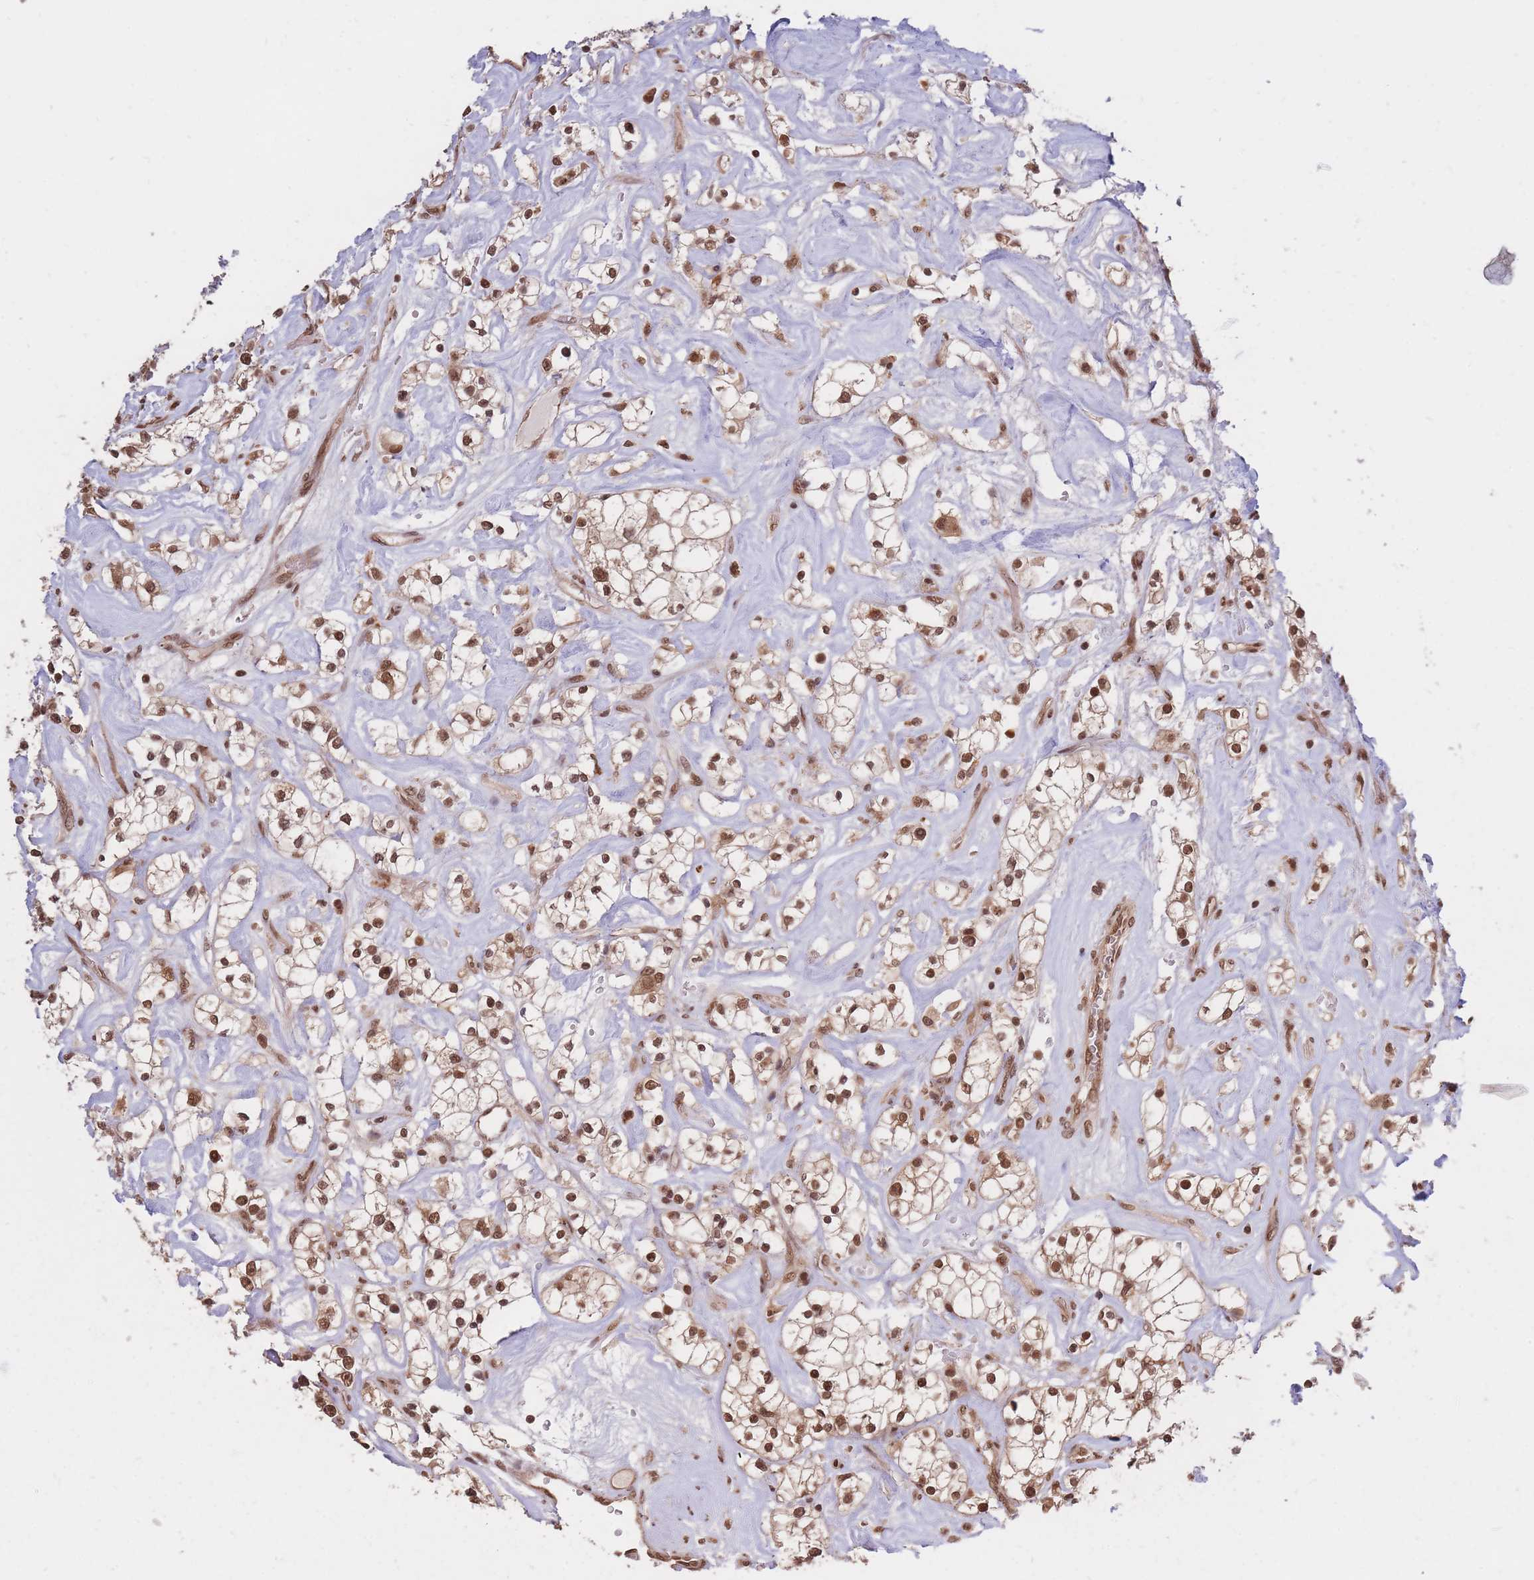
{"staining": {"intensity": "moderate", "quantity": ">75%", "location": "cytoplasmic/membranous,nuclear"}, "tissue": "renal cancer", "cell_type": "Tumor cells", "image_type": "cancer", "snomed": [{"axis": "morphology", "description": "Adenocarcinoma, NOS"}, {"axis": "topography", "description": "Kidney"}], "caption": "Immunohistochemical staining of human renal cancer (adenocarcinoma) exhibits medium levels of moderate cytoplasmic/membranous and nuclear positivity in about >75% of tumor cells. The protein of interest is shown in brown color, while the nuclei are stained blue.", "gene": "SRA1", "patient": {"sex": "male", "age": 77}}